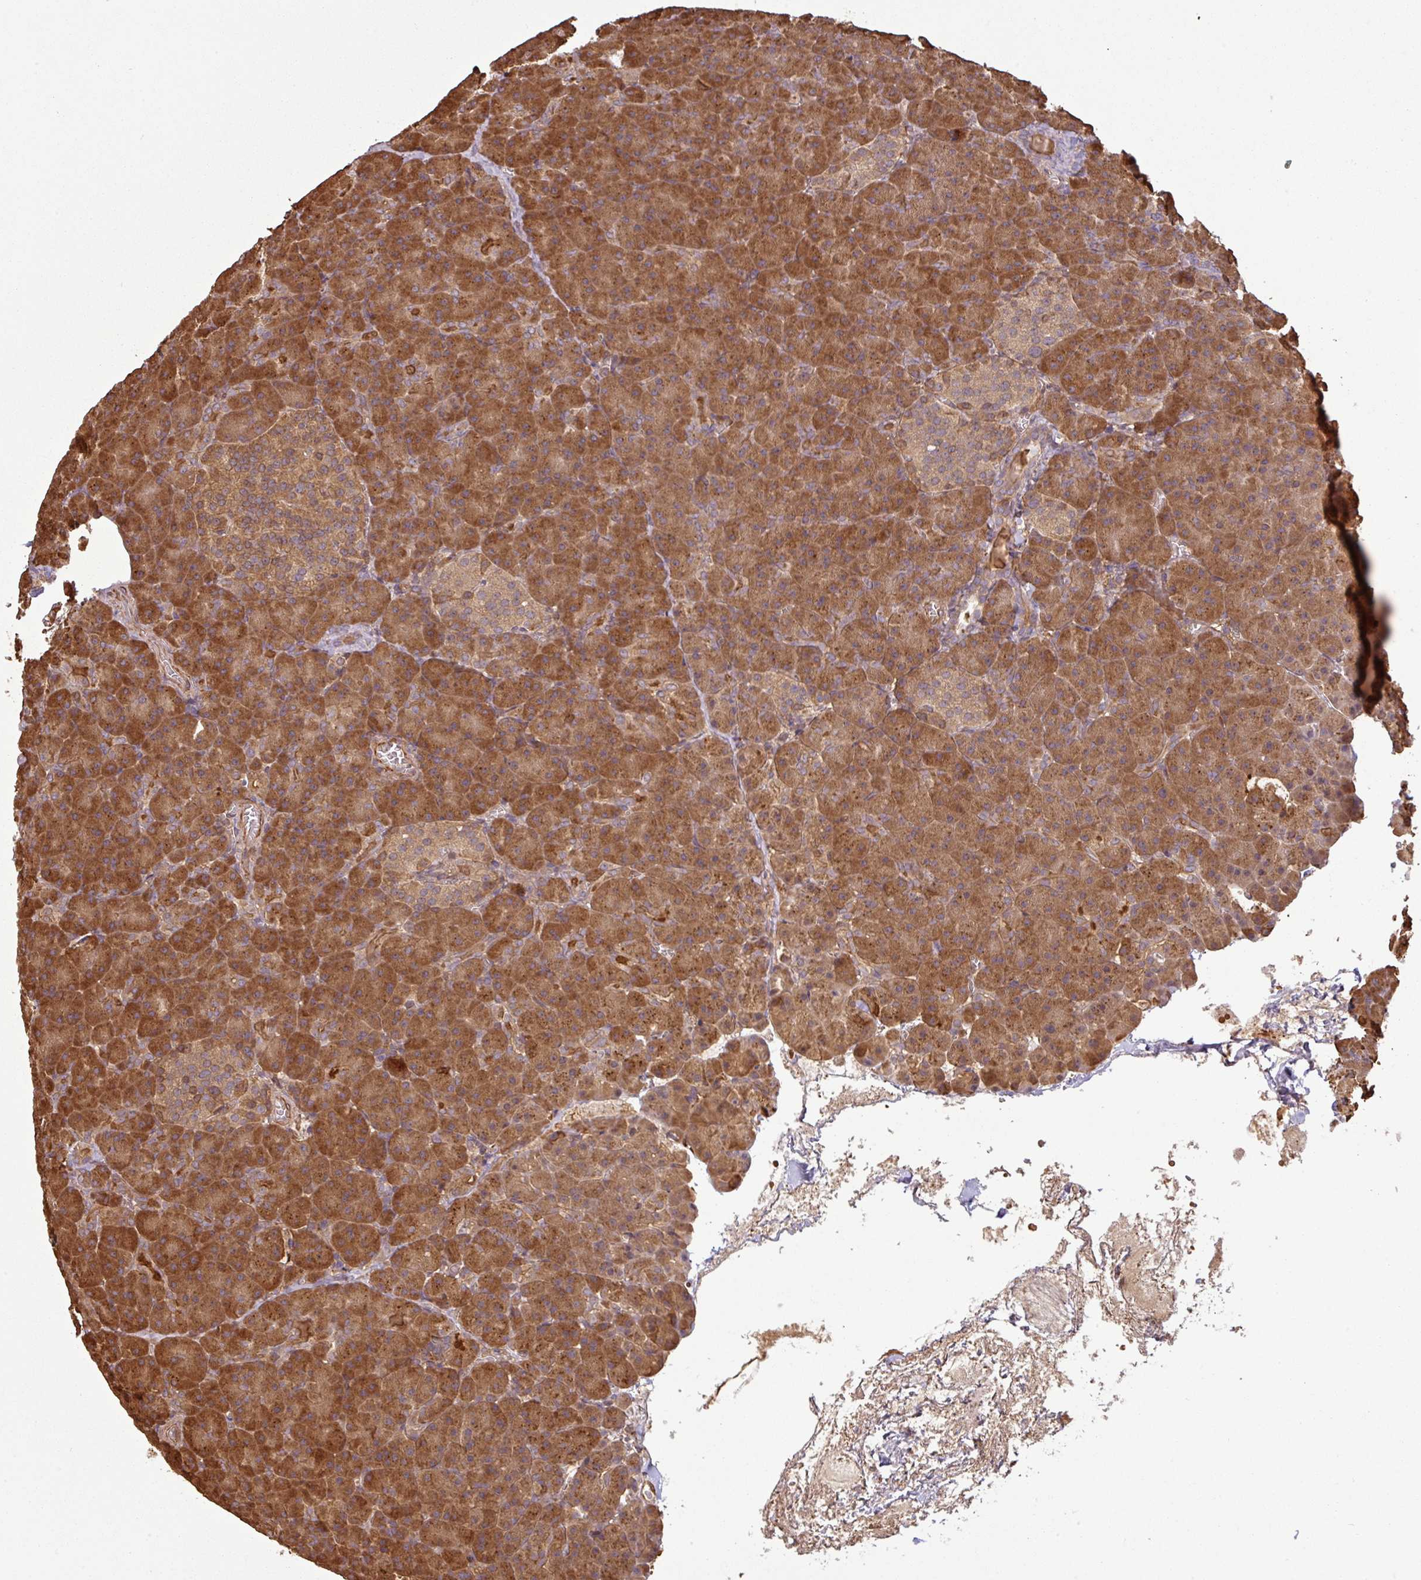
{"staining": {"intensity": "strong", "quantity": ">75%", "location": "cytoplasmic/membranous"}, "tissue": "pancreas", "cell_type": "Exocrine glandular cells", "image_type": "normal", "snomed": [{"axis": "morphology", "description": "Normal tissue, NOS"}, {"axis": "topography", "description": "Pancreas"}], "caption": "High-power microscopy captured an immunohistochemistry (IHC) image of benign pancreas, revealing strong cytoplasmic/membranous expression in about >75% of exocrine glandular cells. (DAB = brown stain, brightfield microscopy at high magnification).", "gene": "MAP3K6", "patient": {"sex": "male", "age": 63}}